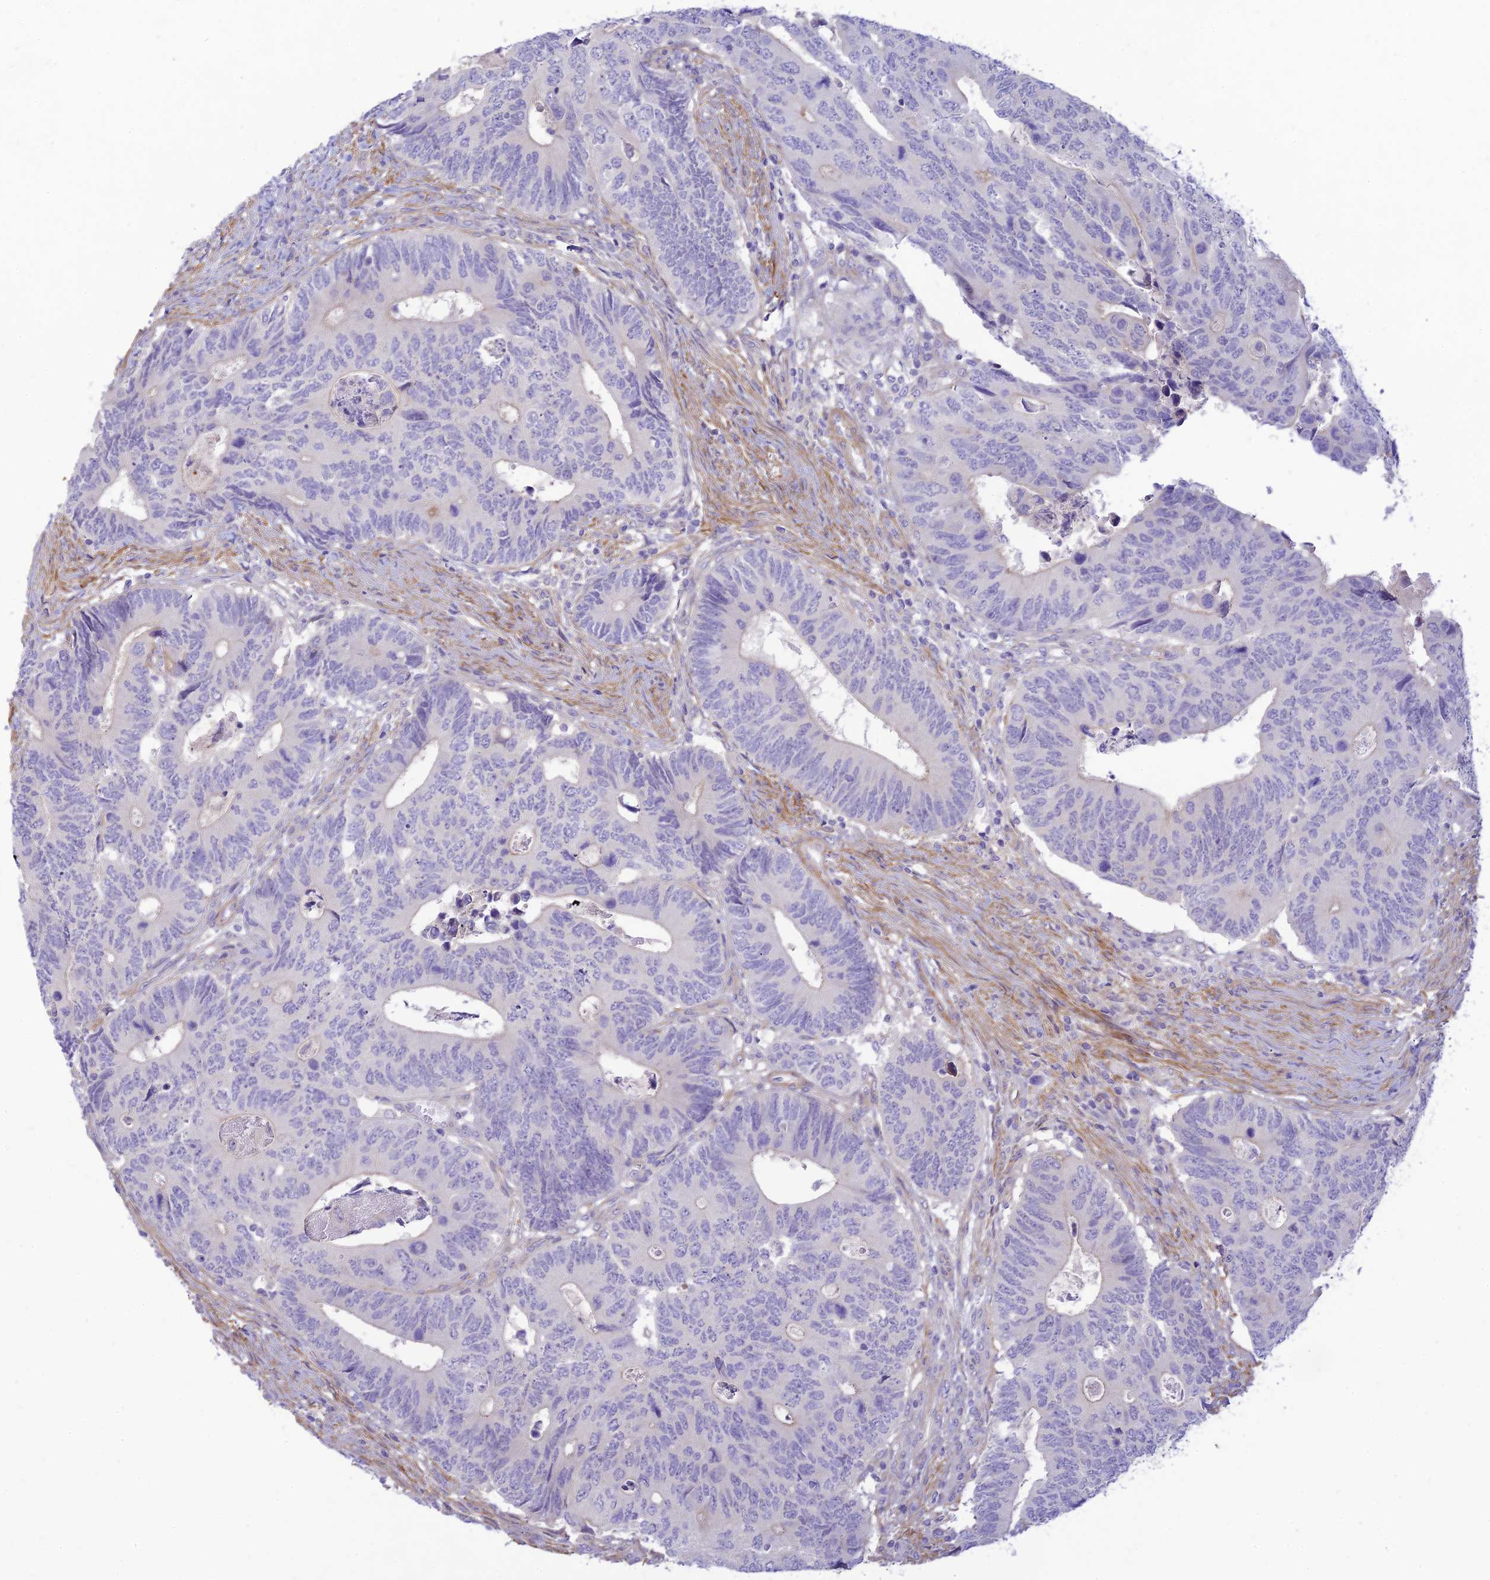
{"staining": {"intensity": "negative", "quantity": "none", "location": "none"}, "tissue": "colorectal cancer", "cell_type": "Tumor cells", "image_type": "cancer", "snomed": [{"axis": "morphology", "description": "Adenocarcinoma, NOS"}, {"axis": "topography", "description": "Colon"}], "caption": "Tumor cells show no significant protein positivity in colorectal adenocarcinoma.", "gene": "FBXW4", "patient": {"sex": "male", "age": 87}}